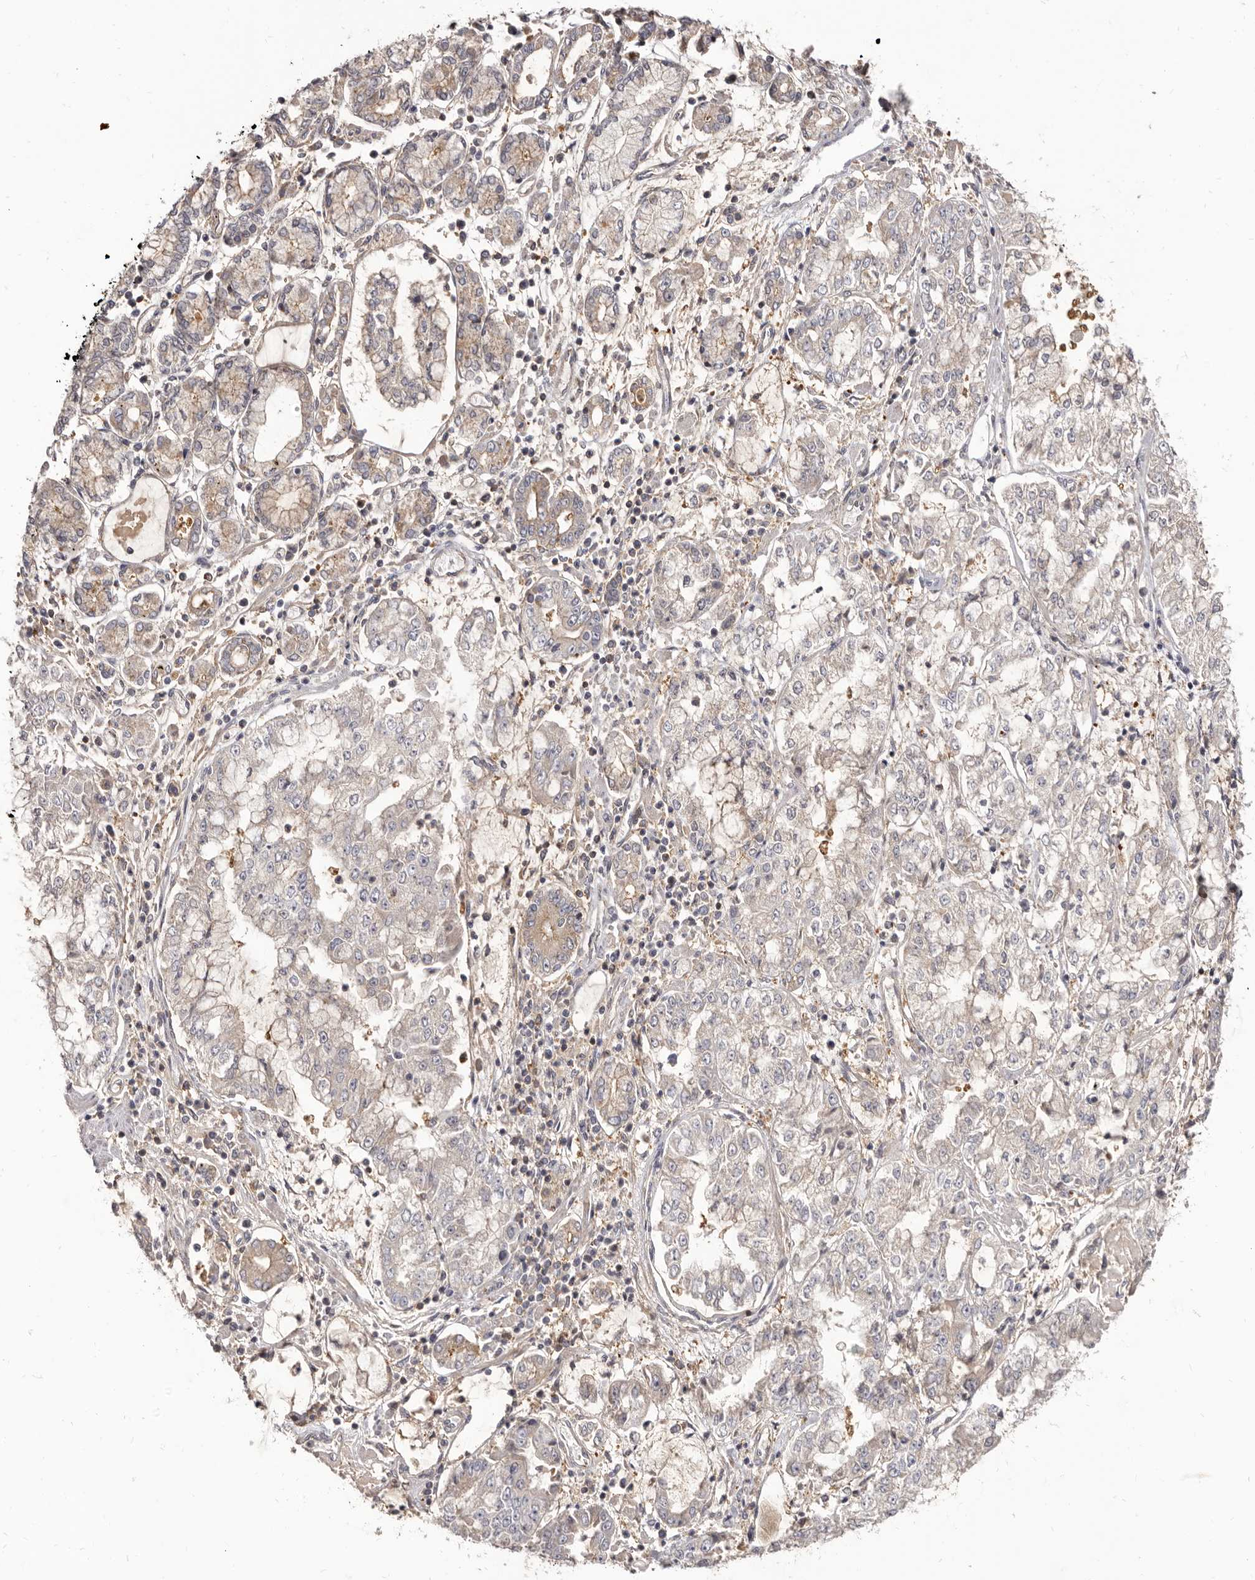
{"staining": {"intensity": "negative", "quantity": "none", "location": "none"}, "tissue": "stomach cancer", "cell_type": "Tumor cells", "image_type": "cancer", "snomed": [{"axis": "morphology", "description": "Adenocarcinoma, NOS"}, {"axis": "topography", "description": "Stomach"}], "caption": "High power microscopy image of an IHC micrograph of stomach cancer, revealing no significant staining in tumor cells. (DAB IHC visualized using brightfield microscopy, high magnification).", "gene": "ADAMTS20", "patient": {"sex": "male", "age": 76}}